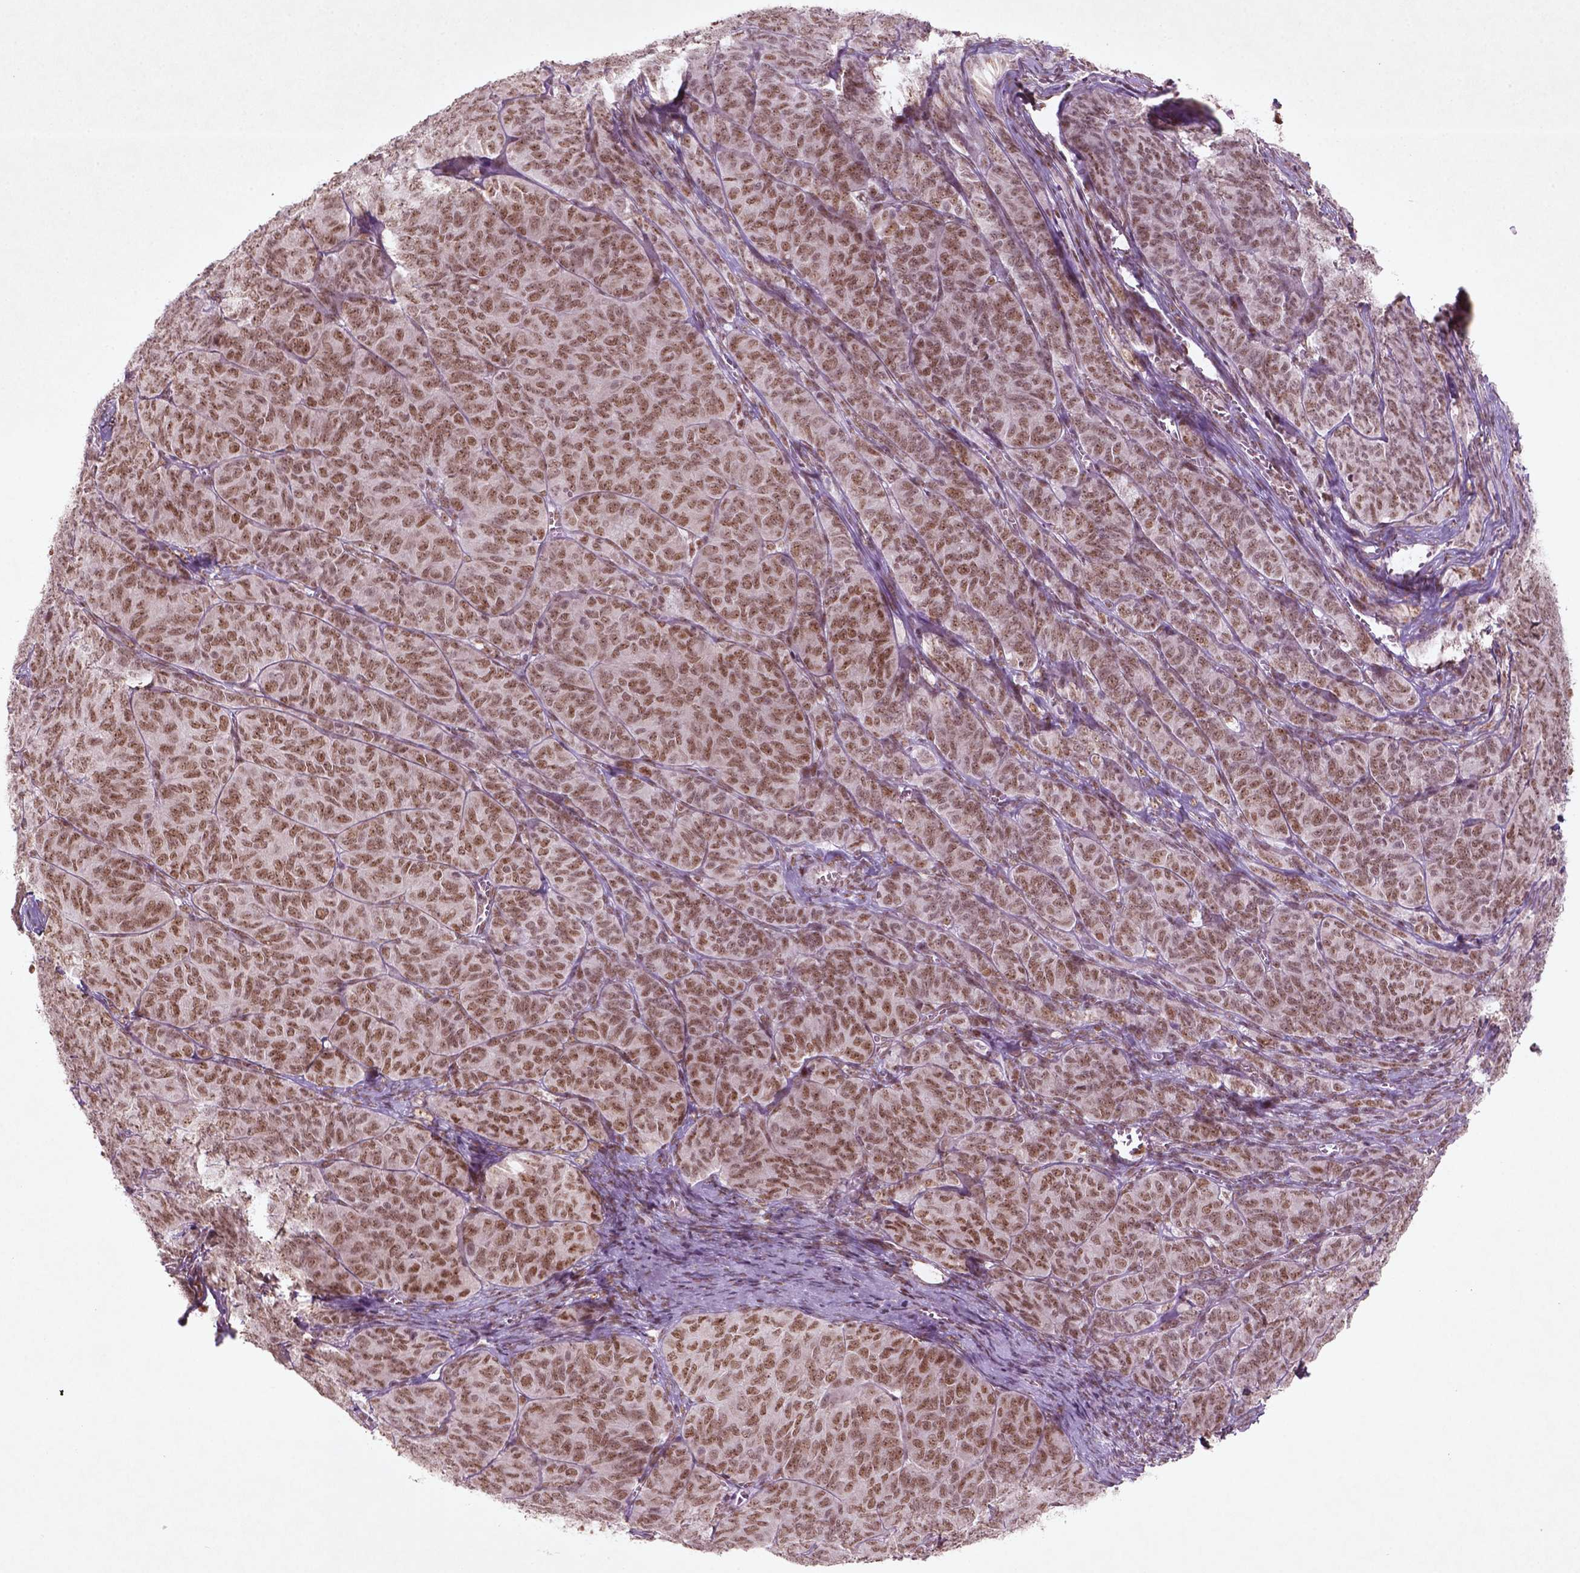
{"staining": {"intensity": "moderate", "quantity": ">75%", "location": "nuclear"}, "tissue": "ovarian cancer", "cell_type": "Tumor cells", "image_type": "cancer", "snomed": [{"axis": "morphology", "description": "Carcinoma, endometroid"}, {"axis": "topography", "description": "Ovary"}], "caption": "Ovarian cancer (endometroid carcinoma) stained with a brown dye displays moderate nuclear positive positivity in approximately >75% of tumor cells.", "gene": "HMG20B", "patient": {"sex": "female", "age": 80}}